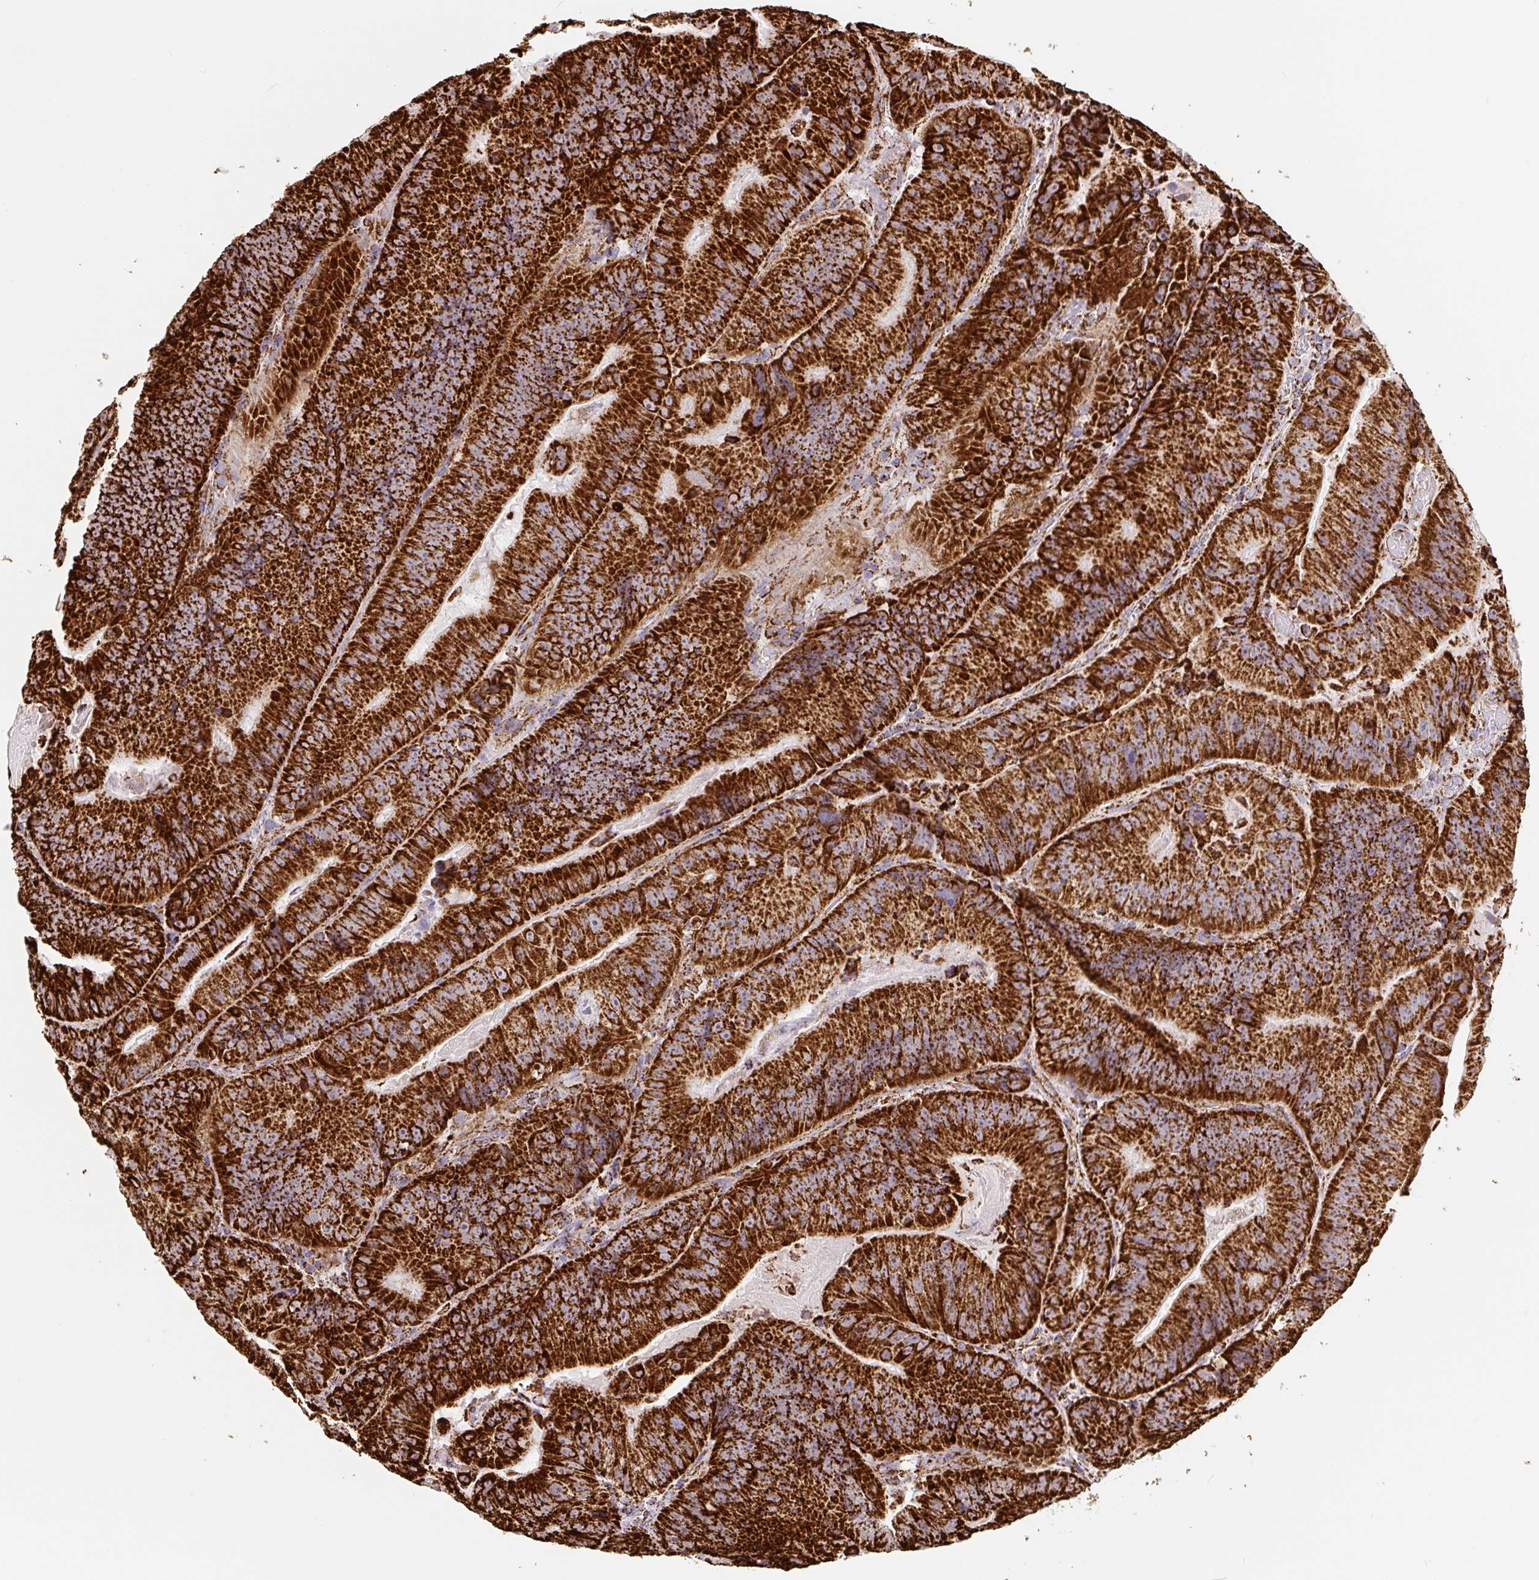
{"staining": {"intensity": "strong", "quantity": ">75%", "location": "cytoplasmic/membranous"}, "tissue": "colorectal cancer", "cell_type": "Tumor cells", "image_type": "cancer", "snomed": [{"axis": "morphology", "description": "Adenocarcinoma, NOS"}, {"axis": "topography", "description": "Colon"}], "caption": "Immunohistochemistry of human colorectal cancer (adenocarcinoma) shows high levels of strong cytoplasmic/membranous expression in approximately >75% of tumor cells.", "gene": "ATP5F1A", "patient": {"sex": "female", "age": 86}}